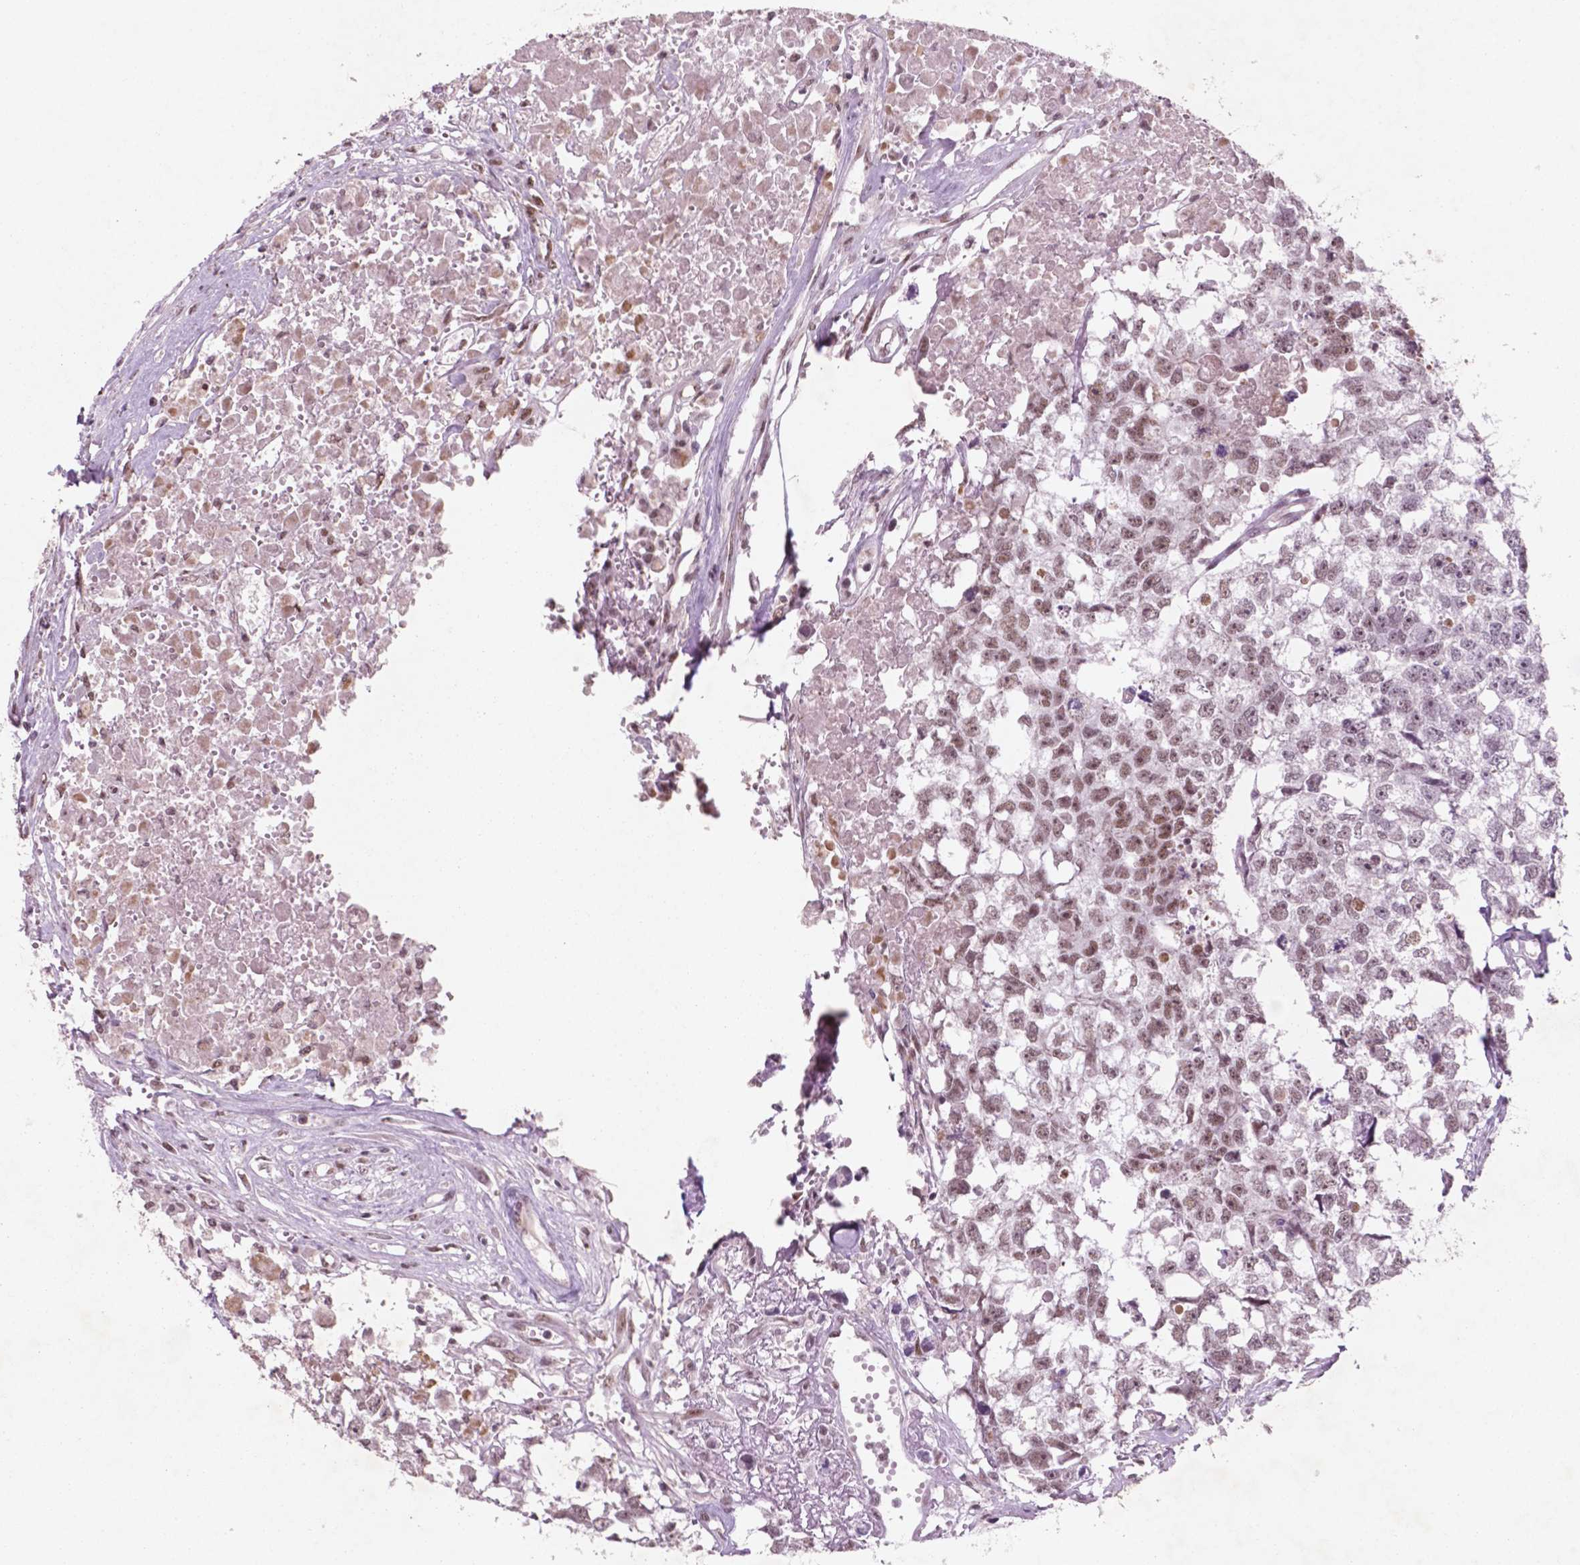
{"staining": {"intensity": "moderate", "quantity": "25%-75%", "location": "nuclear"}, "tissue": "testis cancer", "cell_type": "Tumor cells", "image_type": "cancer", "snomed": [{"axis": "morphology", "description": "Carcinoma, Embryonal, NOS"}, {"axis": "morphology", "description": "Teratoma, malignant, NOS"}, {"axis": "topography", "description": "Testis"}], "caption": "DAB (3,3'-diaminobenzidine) immunohistochemical staining of human testis cancer shows moderate nuclear protein expression in about 25%-75% of tumor cells.", "gene": "CTR9", "patient": {"sex": "male", "age": 44}}